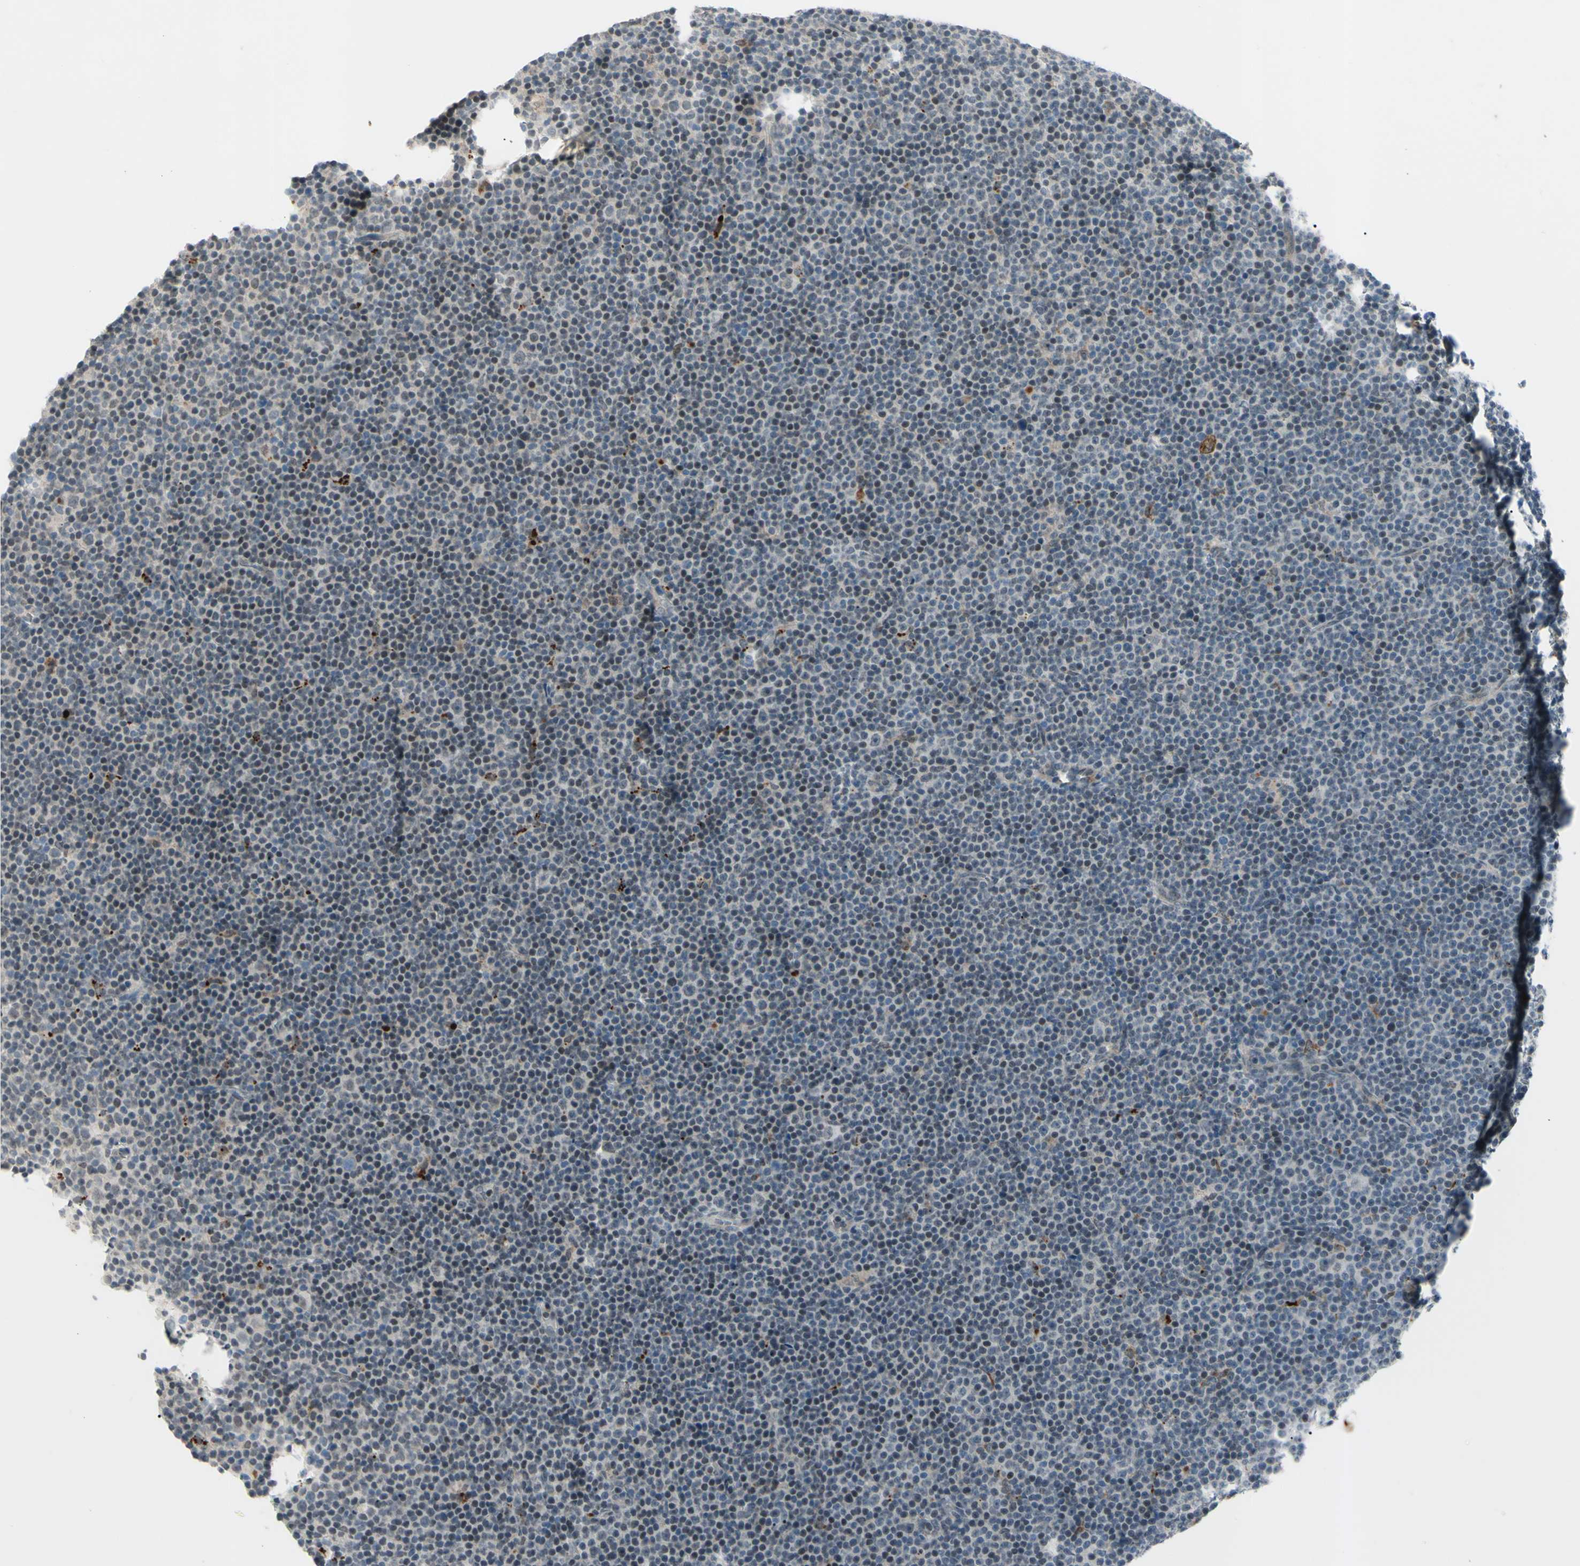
{"staining": {"intensity": "negative", "quantity": "none", "location": "none"}, "tissue": "lymphoma", "cell_type": "Tumor cells", "image_type": "cancer", "snomed": [{"axis": "morphology", "description": "Malignant lymphoma, non-Hodgkin's type, Low grade"}, {"axis": "topography", "description": "Lymph node"}], "caption": "IHC micrograph of neoplastic tissue: lymphoma stained with DAB demonstrates no significant protein expression in tumor cells. (DAB (3,3'-diaminobenzidine) IHC visualized using brightfield microscopy, high magnification).", "gene": "FGFR2", "patient": {"sex": "female", "age": 67}}